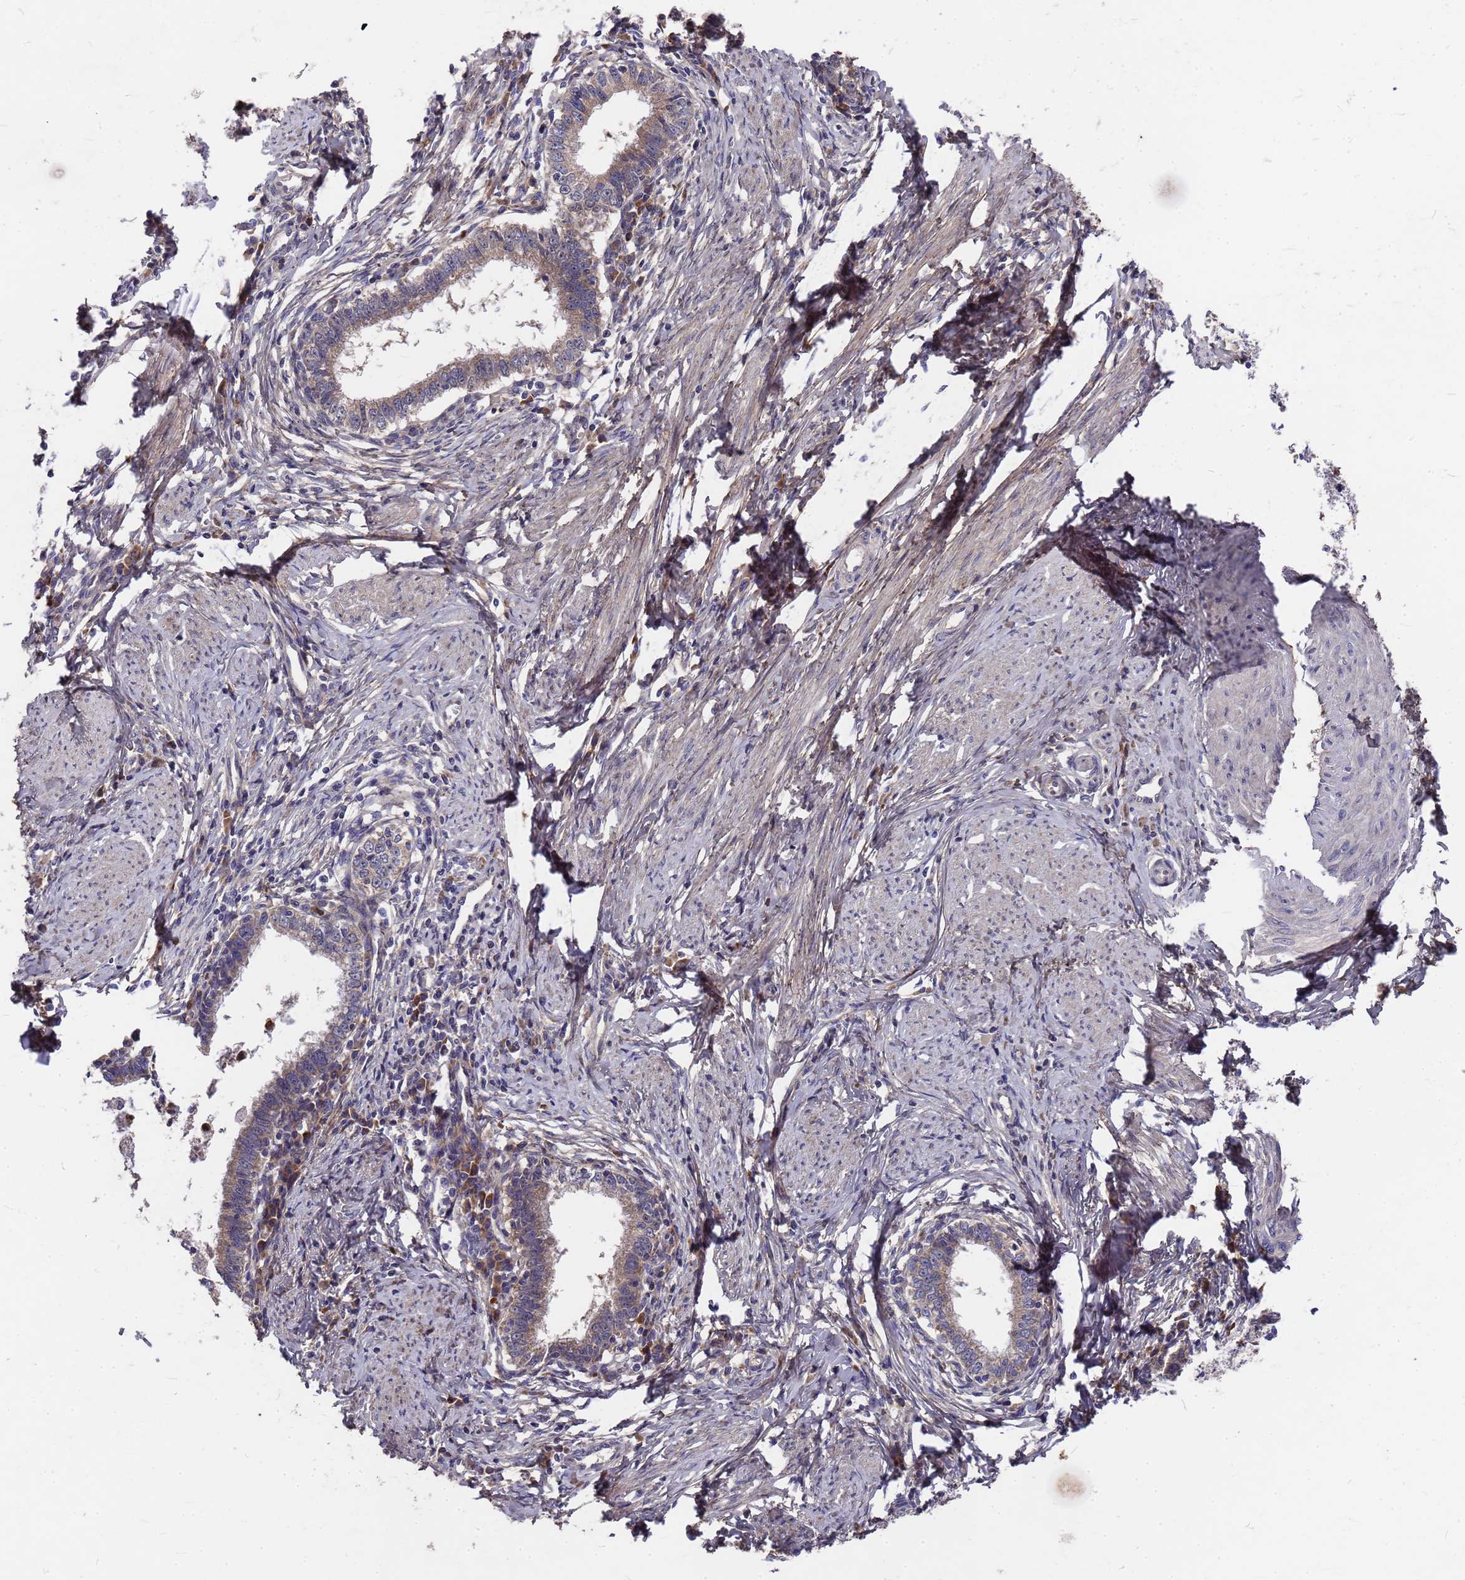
{"staining": {"intensity": "weak", "quantity": "25%-75%", "location": "cytoplasmic/membranous"}, "tissue": "cervical cancer", "cell_type": "Tumor cells", "image_type": "cancer", "snomed": [{"axis": "morphology", "description": "Adenocarcinoma, NOS"}, {"axis": "topography", "description": "Cervix"}], "caption": "Protein positivity by IHC shows weak cytoplasmic/membranous positivity in about 25%-75% of tumor cells in cervical cancer.", "gene": "ZNF717", "patient": {"sex": "female", "age": 36}}